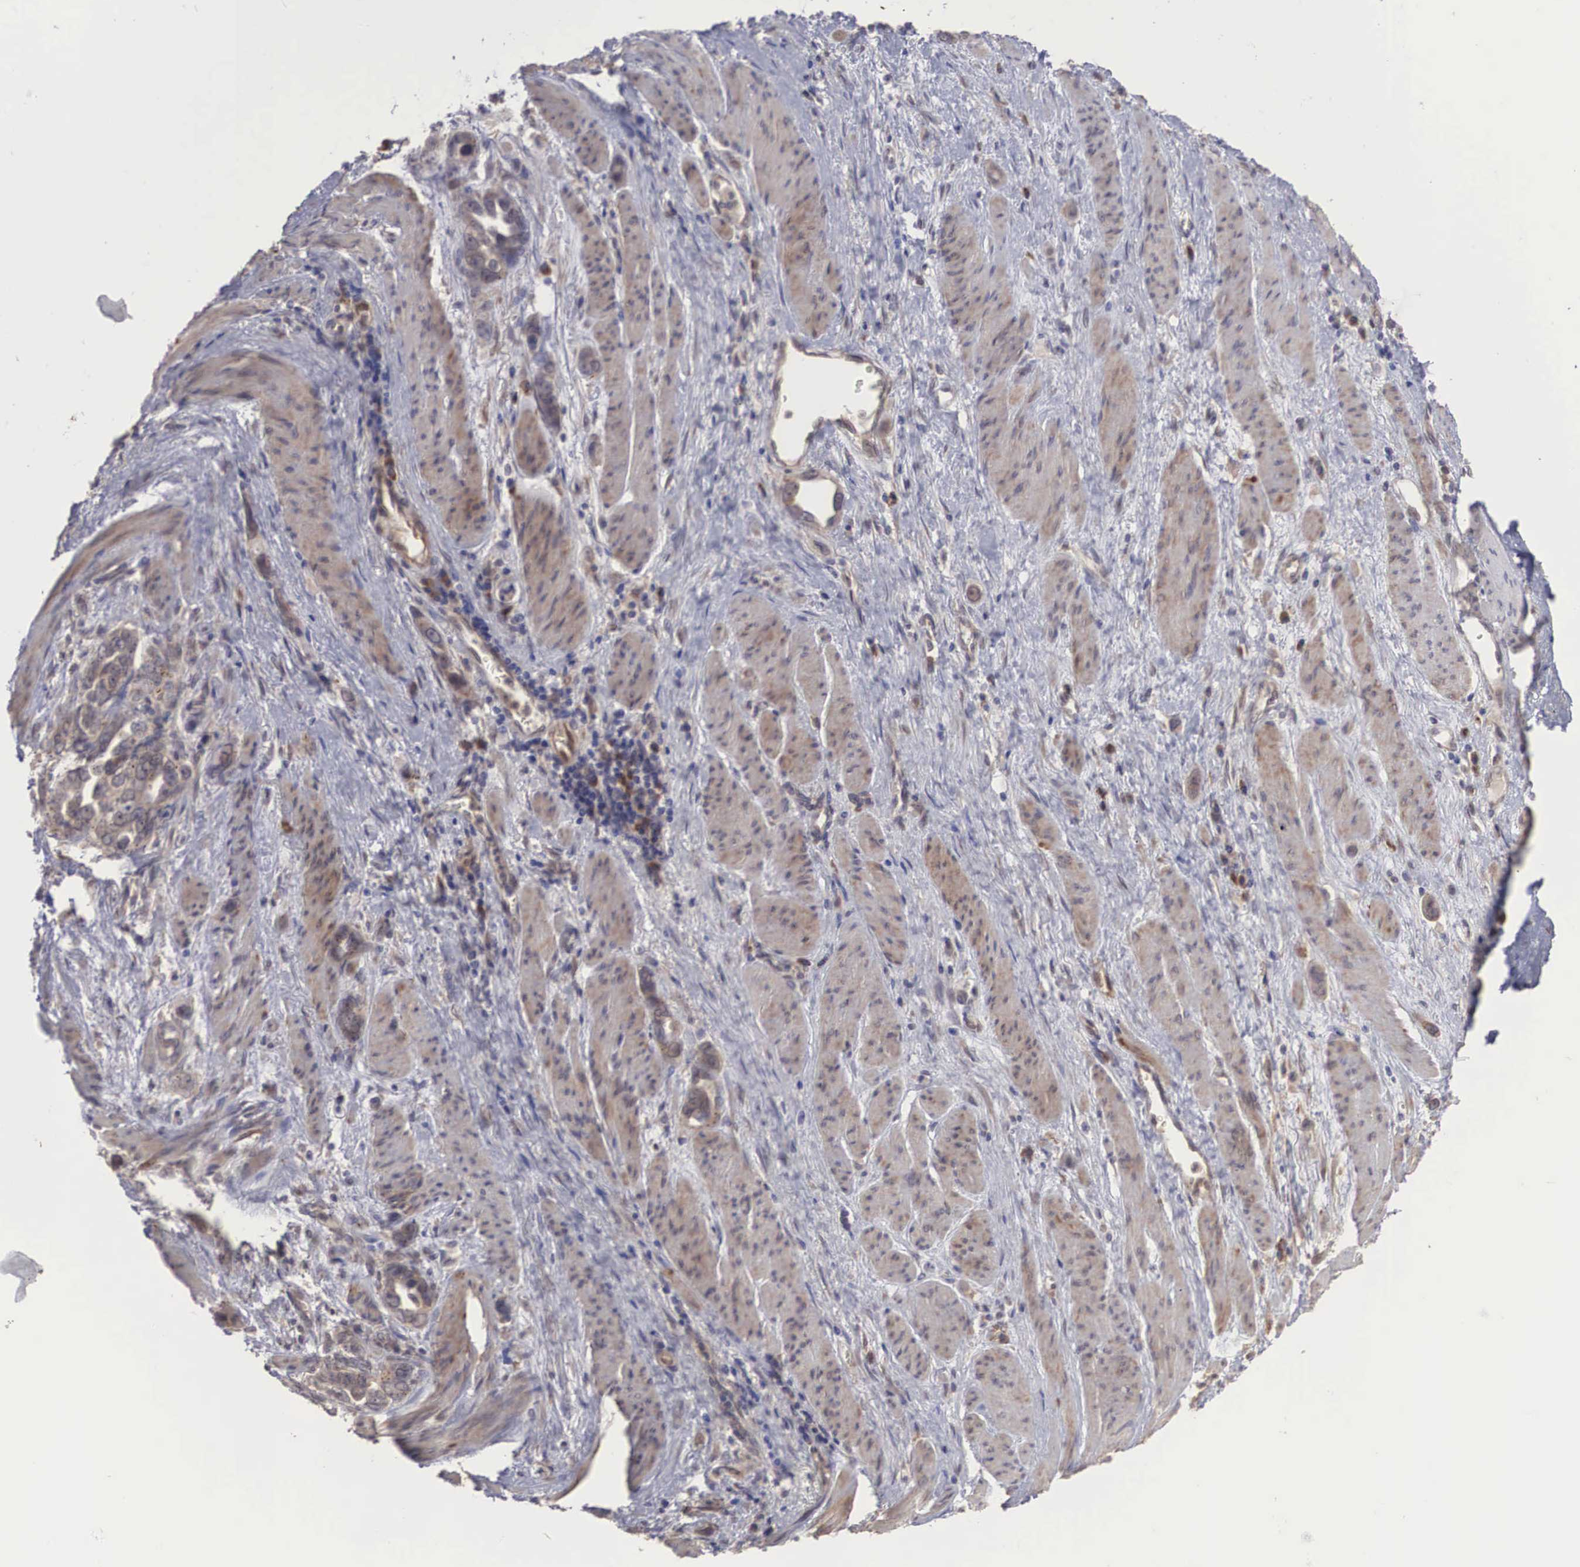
{"staining": {"intensity": "weak", "quantity": ">75%", "location": "cytoplasmic/membranous"}, "tissue": "stomach cancer", "cell_type": "Tumor cells", "image_type": "cancer", "snomed": [{"axis": "morphology", "description": "Adenocarcinoma, NOS"}, {"axis": "topography", "description": "Stomach"}], "caption": "Immunohistochemistry (IHC) staining of stomach adenocarcinoma, which demonstrates low levels of weak cytoplasmic/membranous staining in approximately >75% of tumor cells indicating weak cytoplasmic/membranous protein positivity. The staining was performed using DAB (brown) for protein detection and nuclei were counterstained in hematoxylin (blue).", "gene": "DNAJB7", "patient": {"sex": "male", "age": 78}}